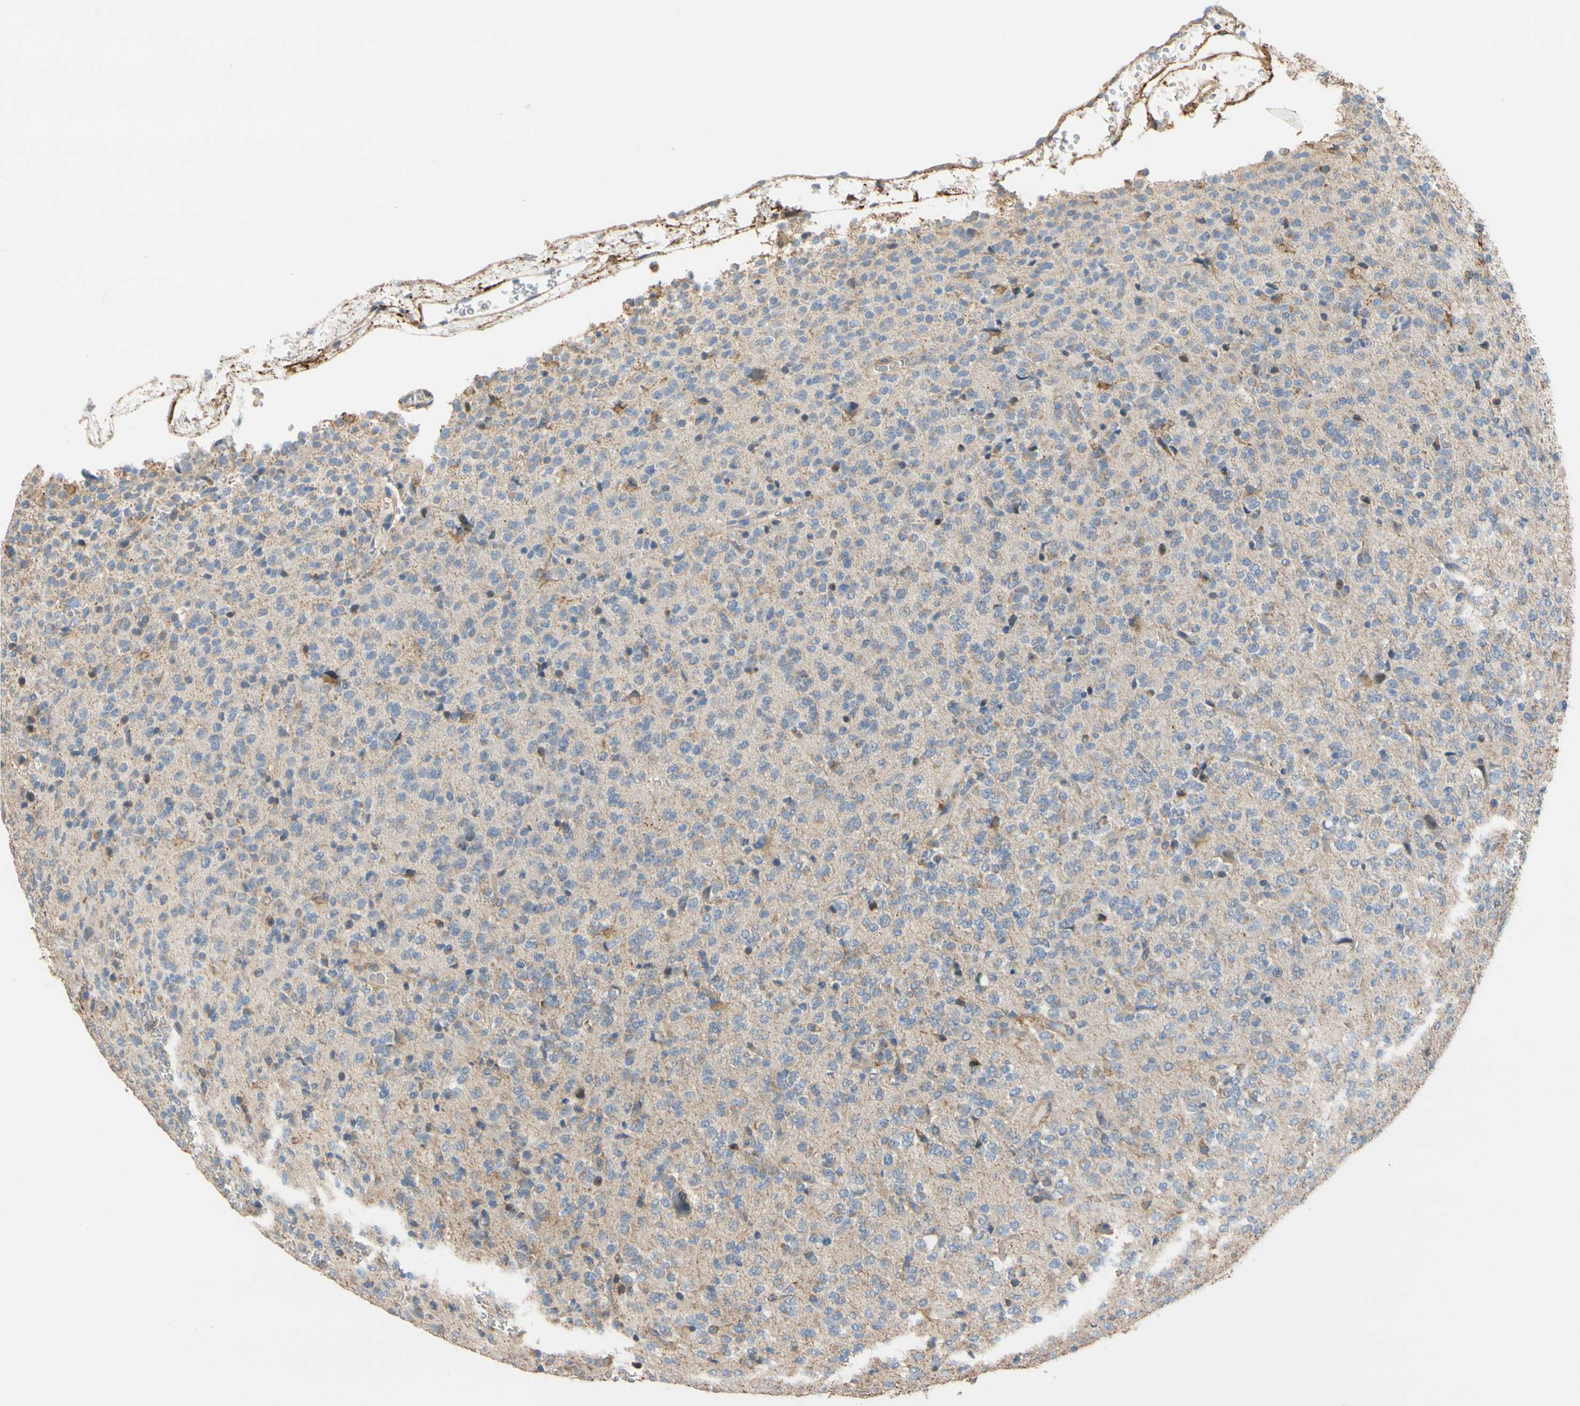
{"staining": {"intensity": "weak", "quantity": "25%-75%", "location": "cytoplasmic/membranous"}, "tissue": "glioma", "cell_type": "Tumor cells", "image_type": "cancer", "snomed": [{"axis": "morphology", "description": "Glioma, malignant, Low grade"}, {"axis": "topography", "description": "Brain"}], "caption": "Tumor cells demonstrate low levels of weak cytoplasmic/membranous positivity in approximately 25%-75% of cells in malignant low-grade glioma.", "gene": "ALDH1A2", "patient": {"sex": "male", "age": 38}}